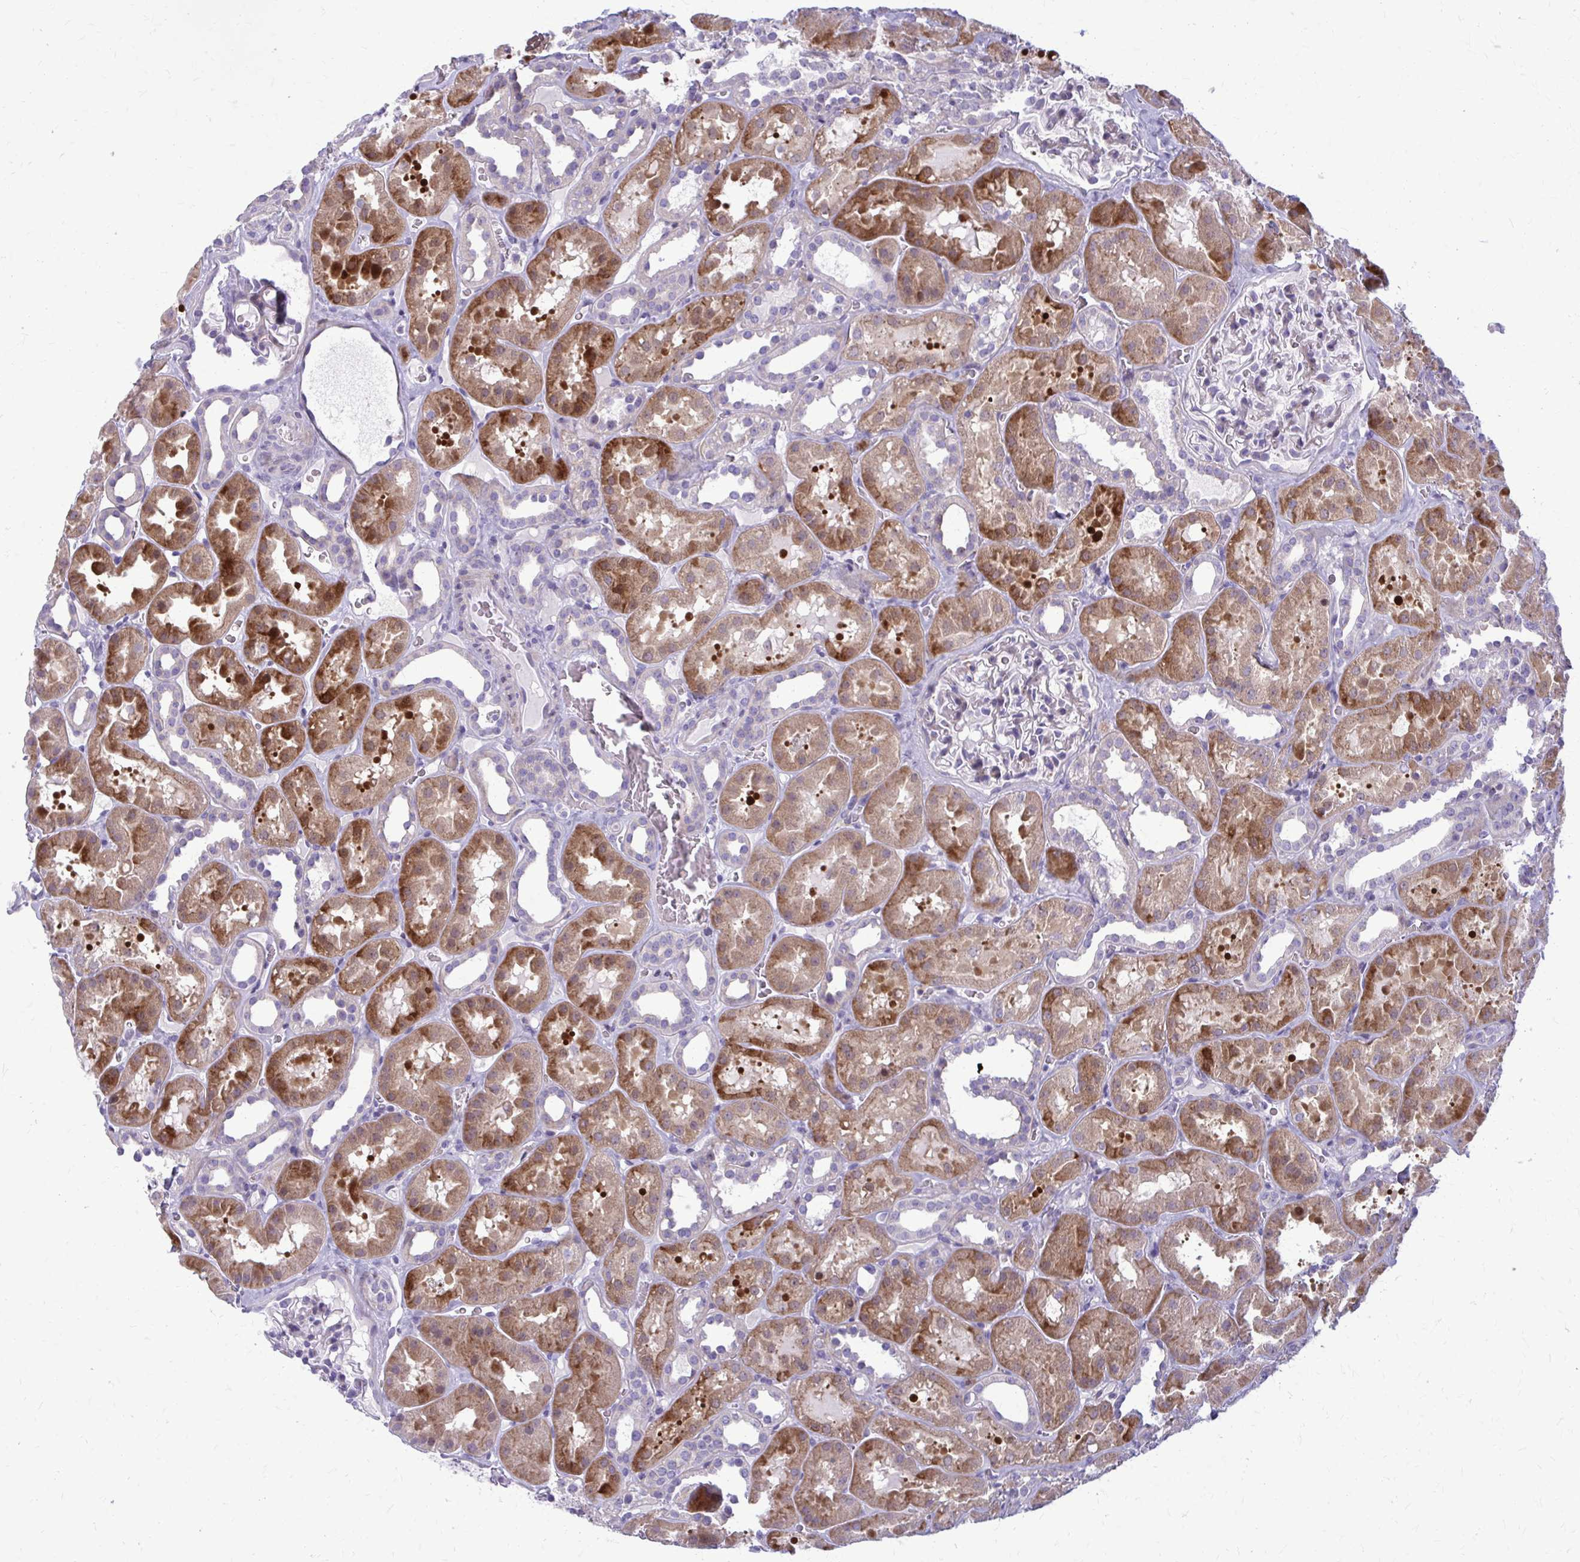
{"staining": {"intensity": "weak", "quantity": "<25%", "location": "cytoplasmic/membranous"}, "tissue": "kidney", "cell_type": "Cells in glomeruli", "image_type": "normal", "snomed": [{"axis": "morphology", "description": "Normal tissue, NOS"}, {"axis": "topography", "description": "Kidney"}], "caption": "Cells in glomeruli show no significant expression in benign kidney. The staining was performed using DAB to visualize the protein expression in brown, while the nuclei were stained in blue with hematoxylin (Magnification: 20x).", "gene": "PEDS1", "patient": {"sex": "female", "age": 41}}